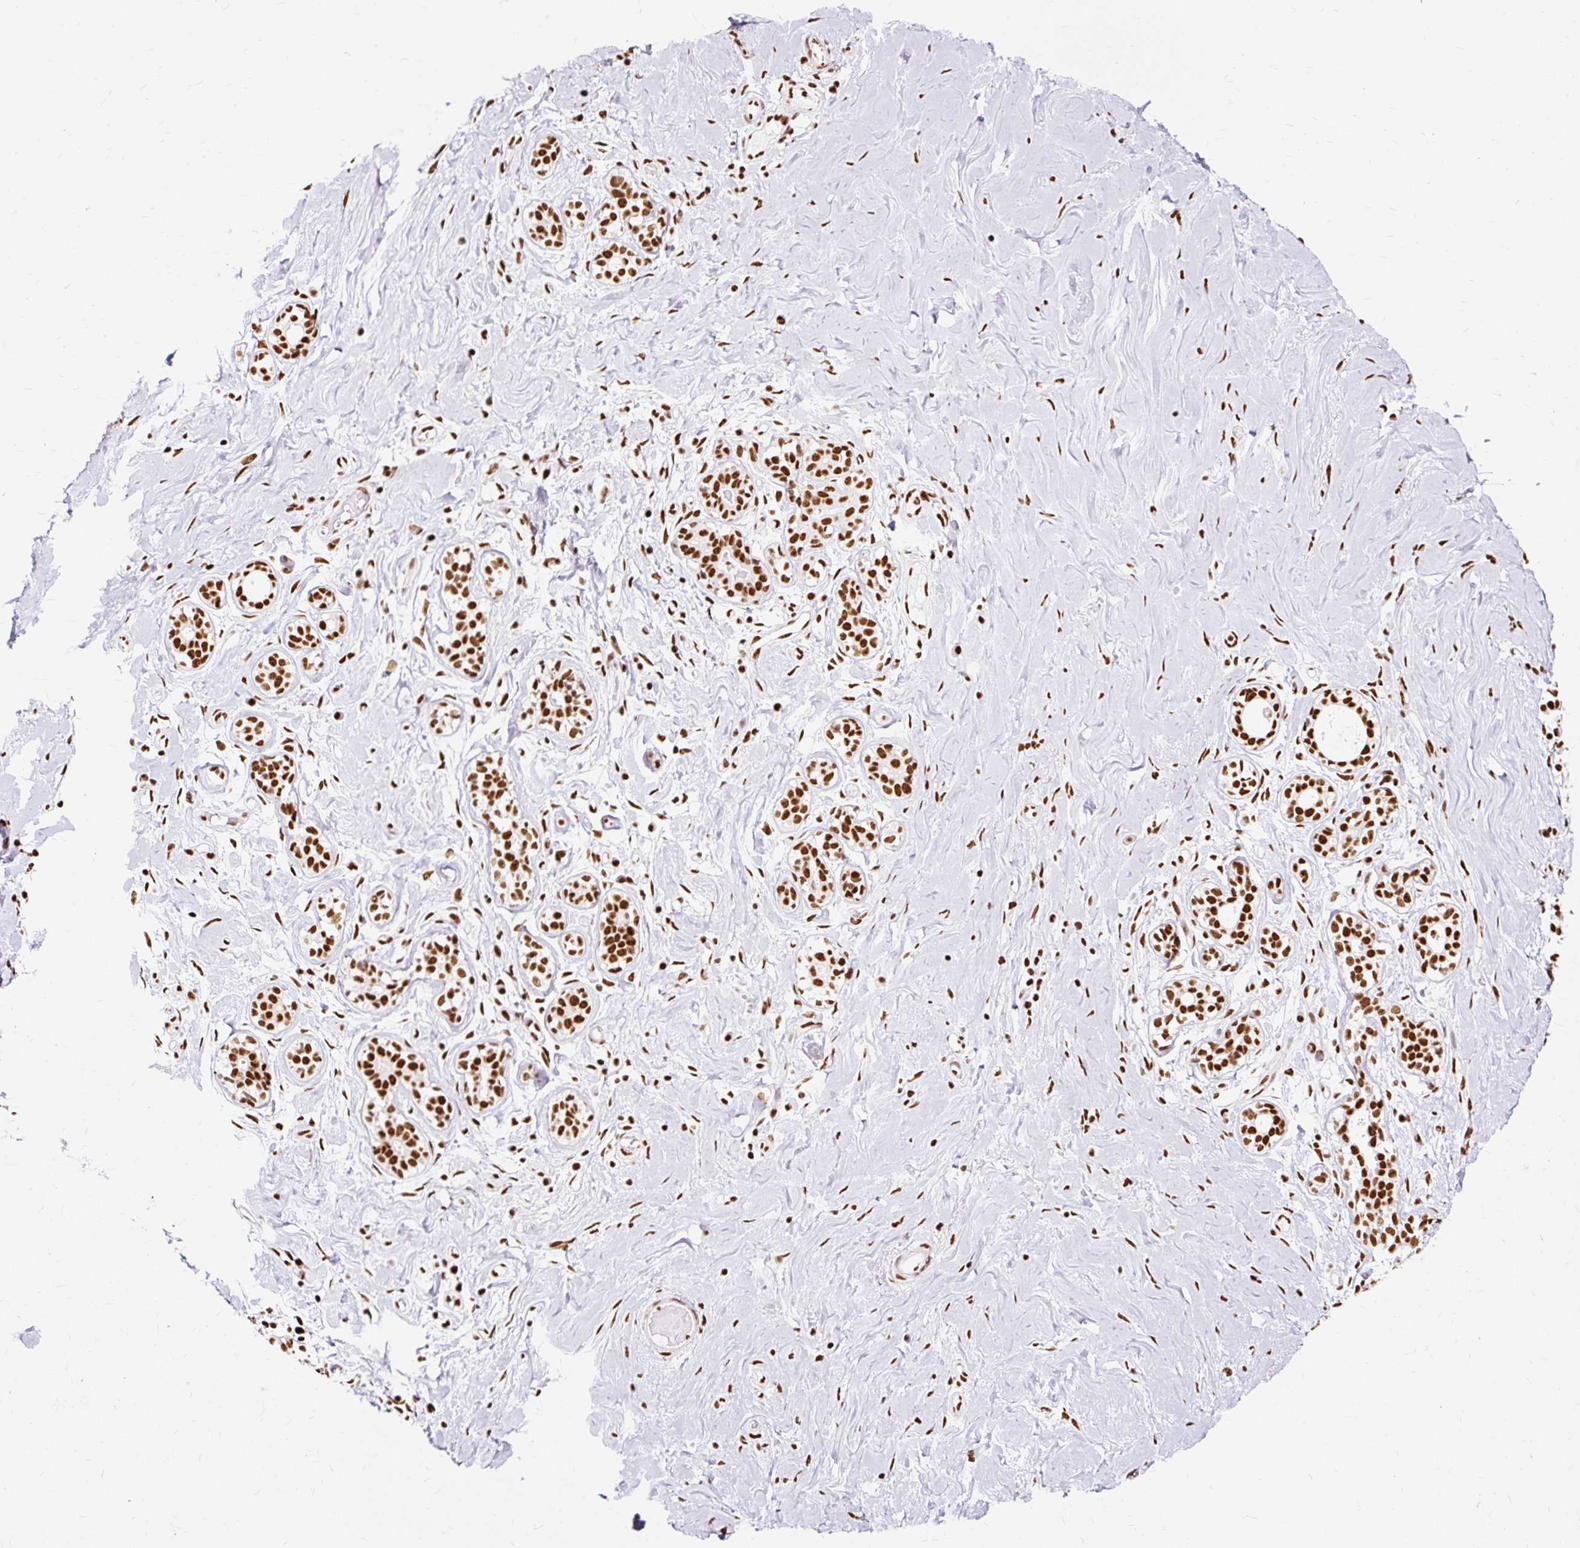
{"staining": {"intensity": "moderate", "quantity": ">75%", "location": "nuclear"}, "tissue": "breast", "cell_type": "Adipocytes", "image_type": "normal", "snomed": [{"axis": "morphology", "description": "Normal tissue, NOS"}, {"axis": "topography", "description": "Breast"}], "caption": "The histopathology image reveals staining of unremarkable breast, revealing moderate nuclear protein positivity (brown color) within adipocytes. (brown staining indicates protein expression, while blue staining denotes nuclei).", "gene": "XRCC6", "patient": {"sex": "female", "age": 27}}